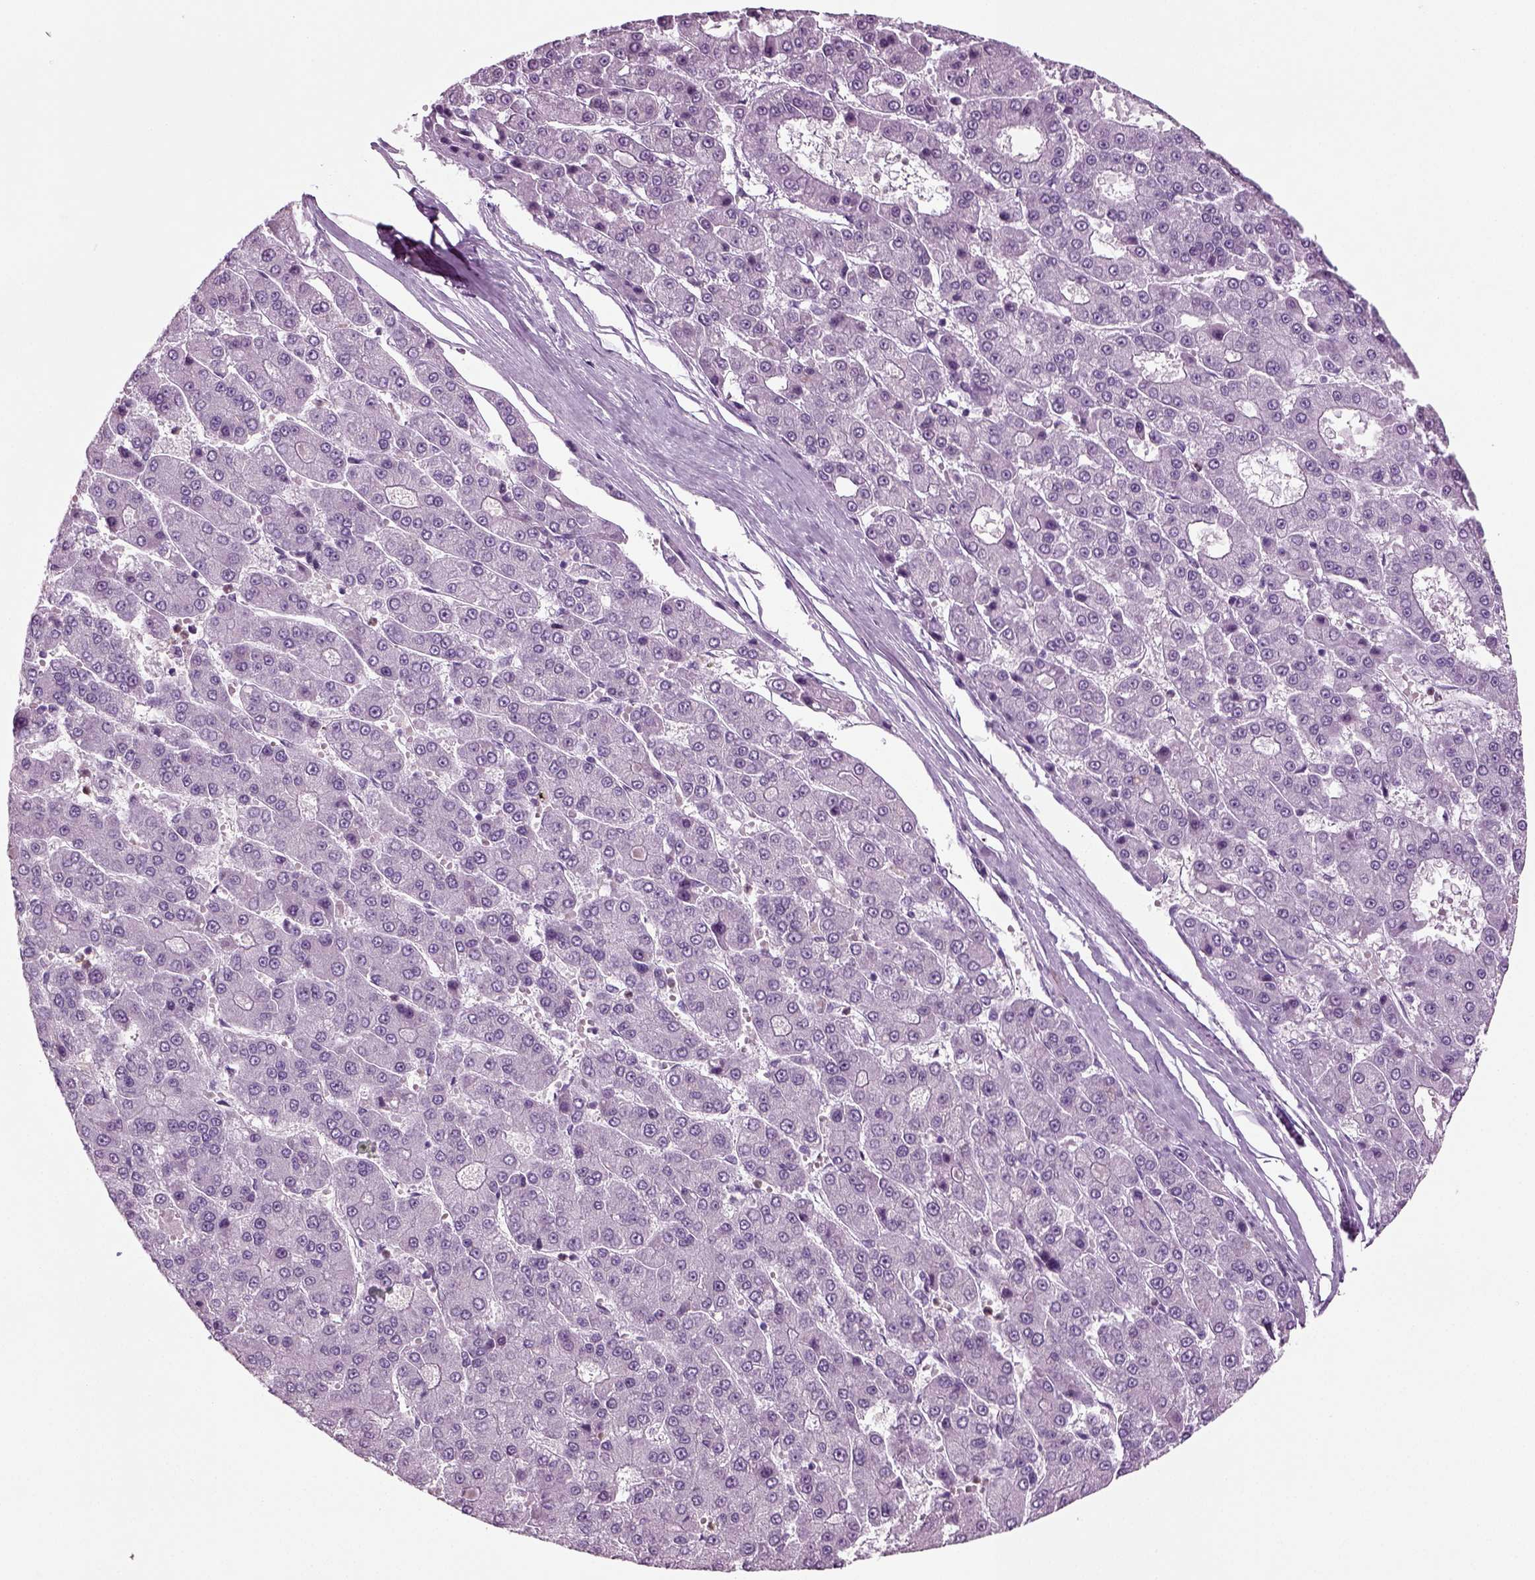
{"staining": {"intensity": "negative", "quantity": "none", "location": "none"}, "tissue": "liver cancer", "cell_type": "Tumor cells", "image_type": "cancer", "snomed": [{"axis": "morphology", "description": "Carcinoma, Hepatocellular, NOS"}, {"axis": "topography", "description": "Liver"}], "caption": "The immunohistochemistry image has no significant expression in tumor cells of liver cancer (hepatocellular carcinoma) tissue.", "gene": "CRABP1", "patient": {"sex": "male", "age": 70}}